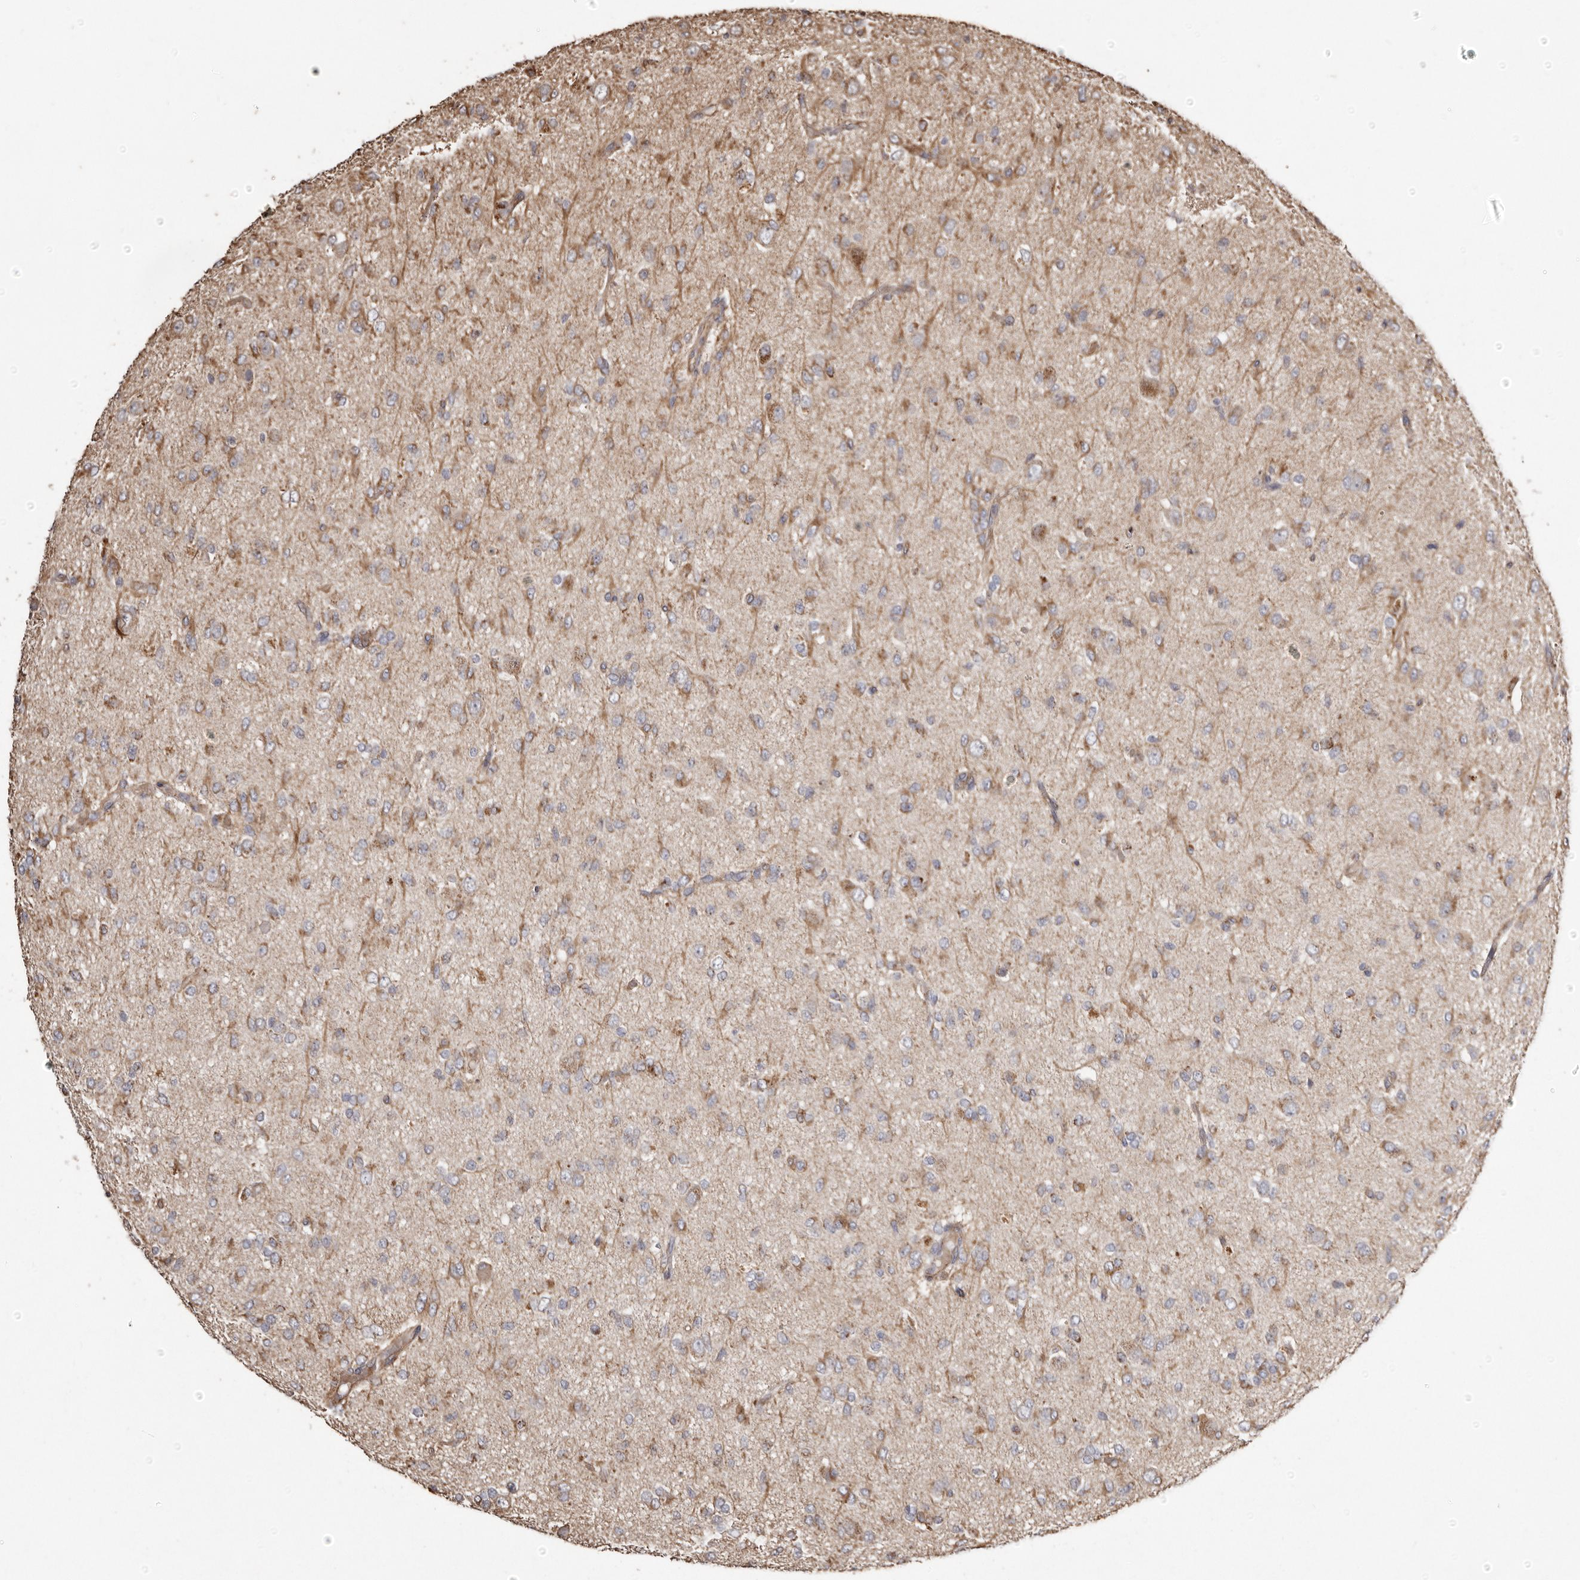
{"staining": {"intensity": "moderate", "quantity": ">75%", "location": "cytoplasmic/membranous"}, "tissue": "glioma", "cell_type": "Tumor cells", "image_type": "cancer", "snomed": [{"axis": "morphology", "description": "Glioma, malignant, High grade"}, {"axis": "topography", "description": "Brain"}], "caption": "Protein staining shows moderate cytoplasmic/membranous positivity in approximately >75% of tumor cells in glioma. (Brightfield microscopy of DAB IHC at high magnification).", "gene": "MACC1", "patient": {"sex": "female", "age": 59}}